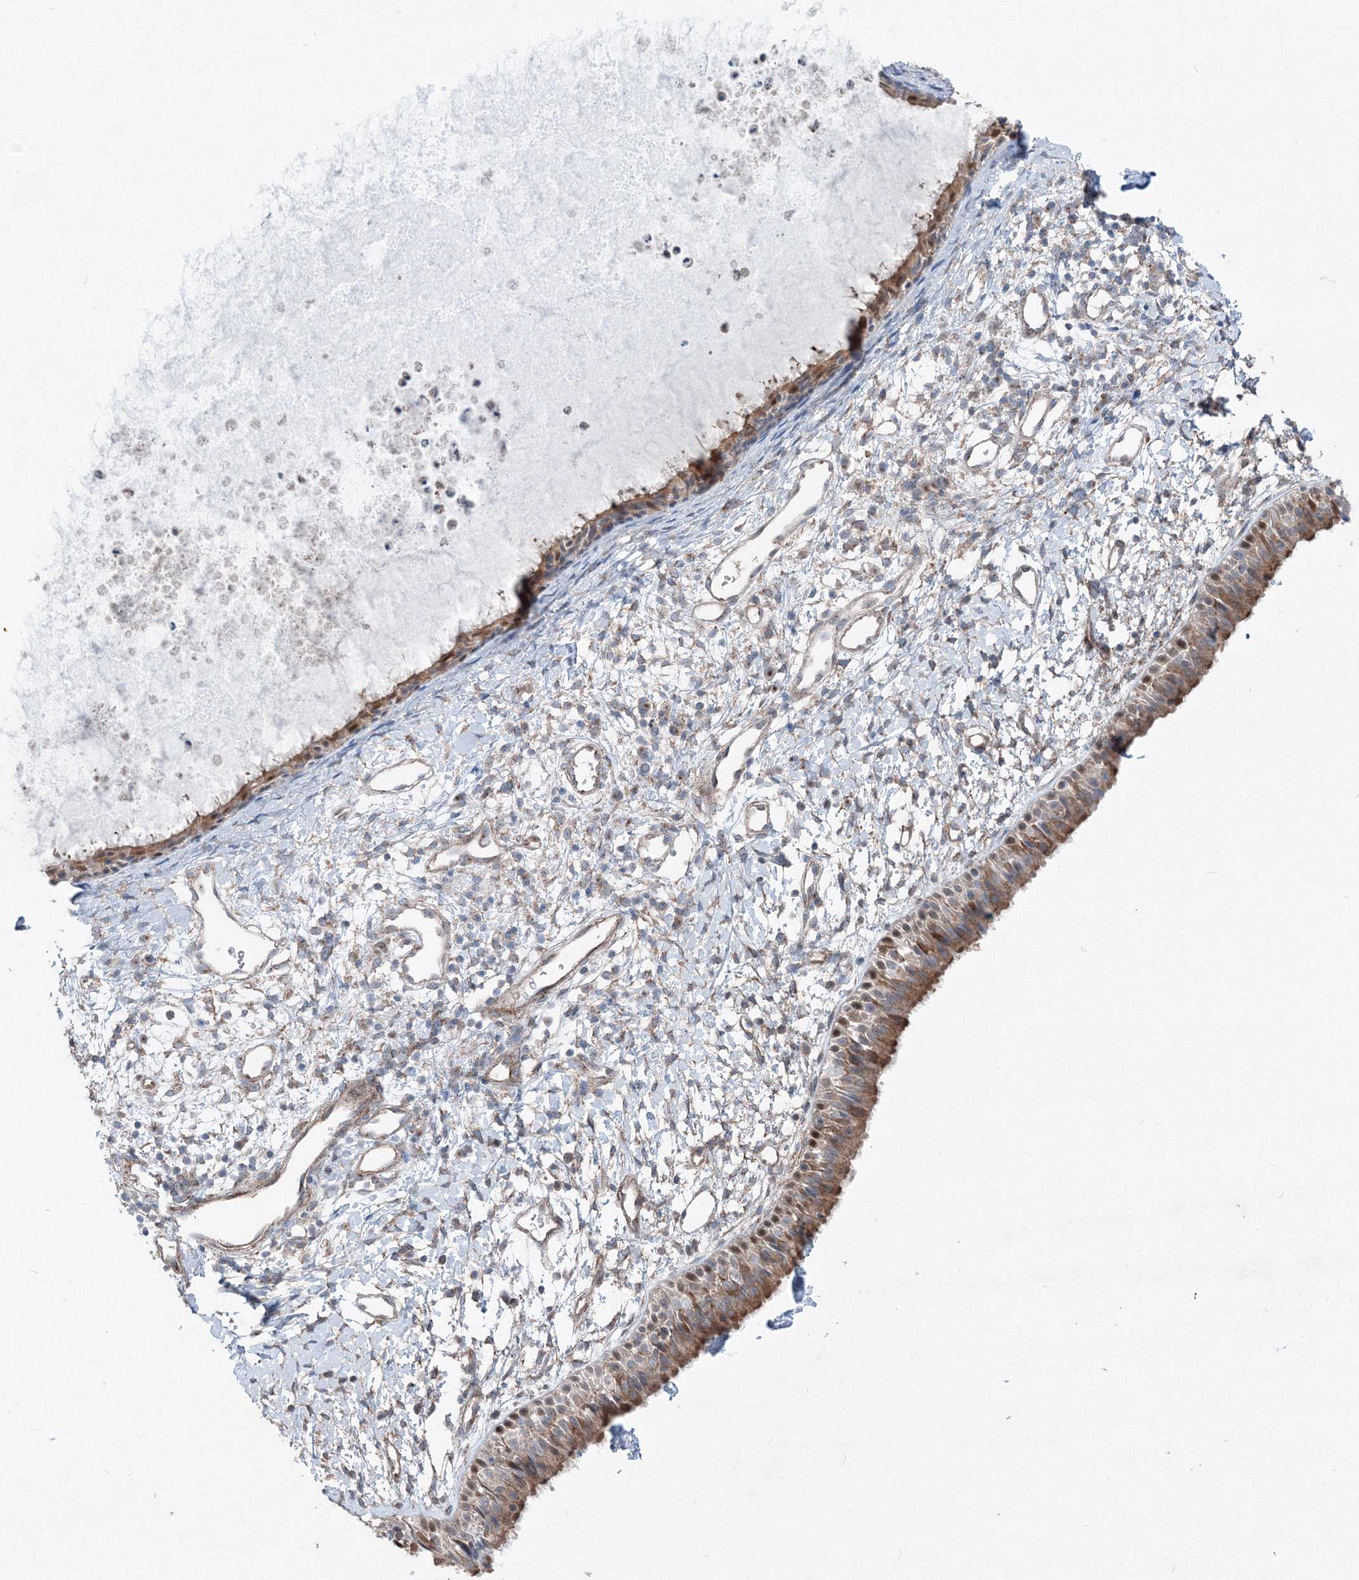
{"staining": {"intensity": "moderate", "quantity": ">75%", "location": "cytoplasmic/membranous,nuclear"}, "tissue": "nasopharynx", "cell_type": "Respiratory epithelial cells", "image_type": "normal", "snomed": [{"axis": "morphology", "description": "Normal tissue, NOS"}, {"axis": "topography", "description": "Nasopharynx"}], "caption": "Nasopharynx stained with a protein marker reveals moderate staining in respiratory epithelial cells.", "gene": "TPRKB", "patient": {"sex": "male", "age": 22}}